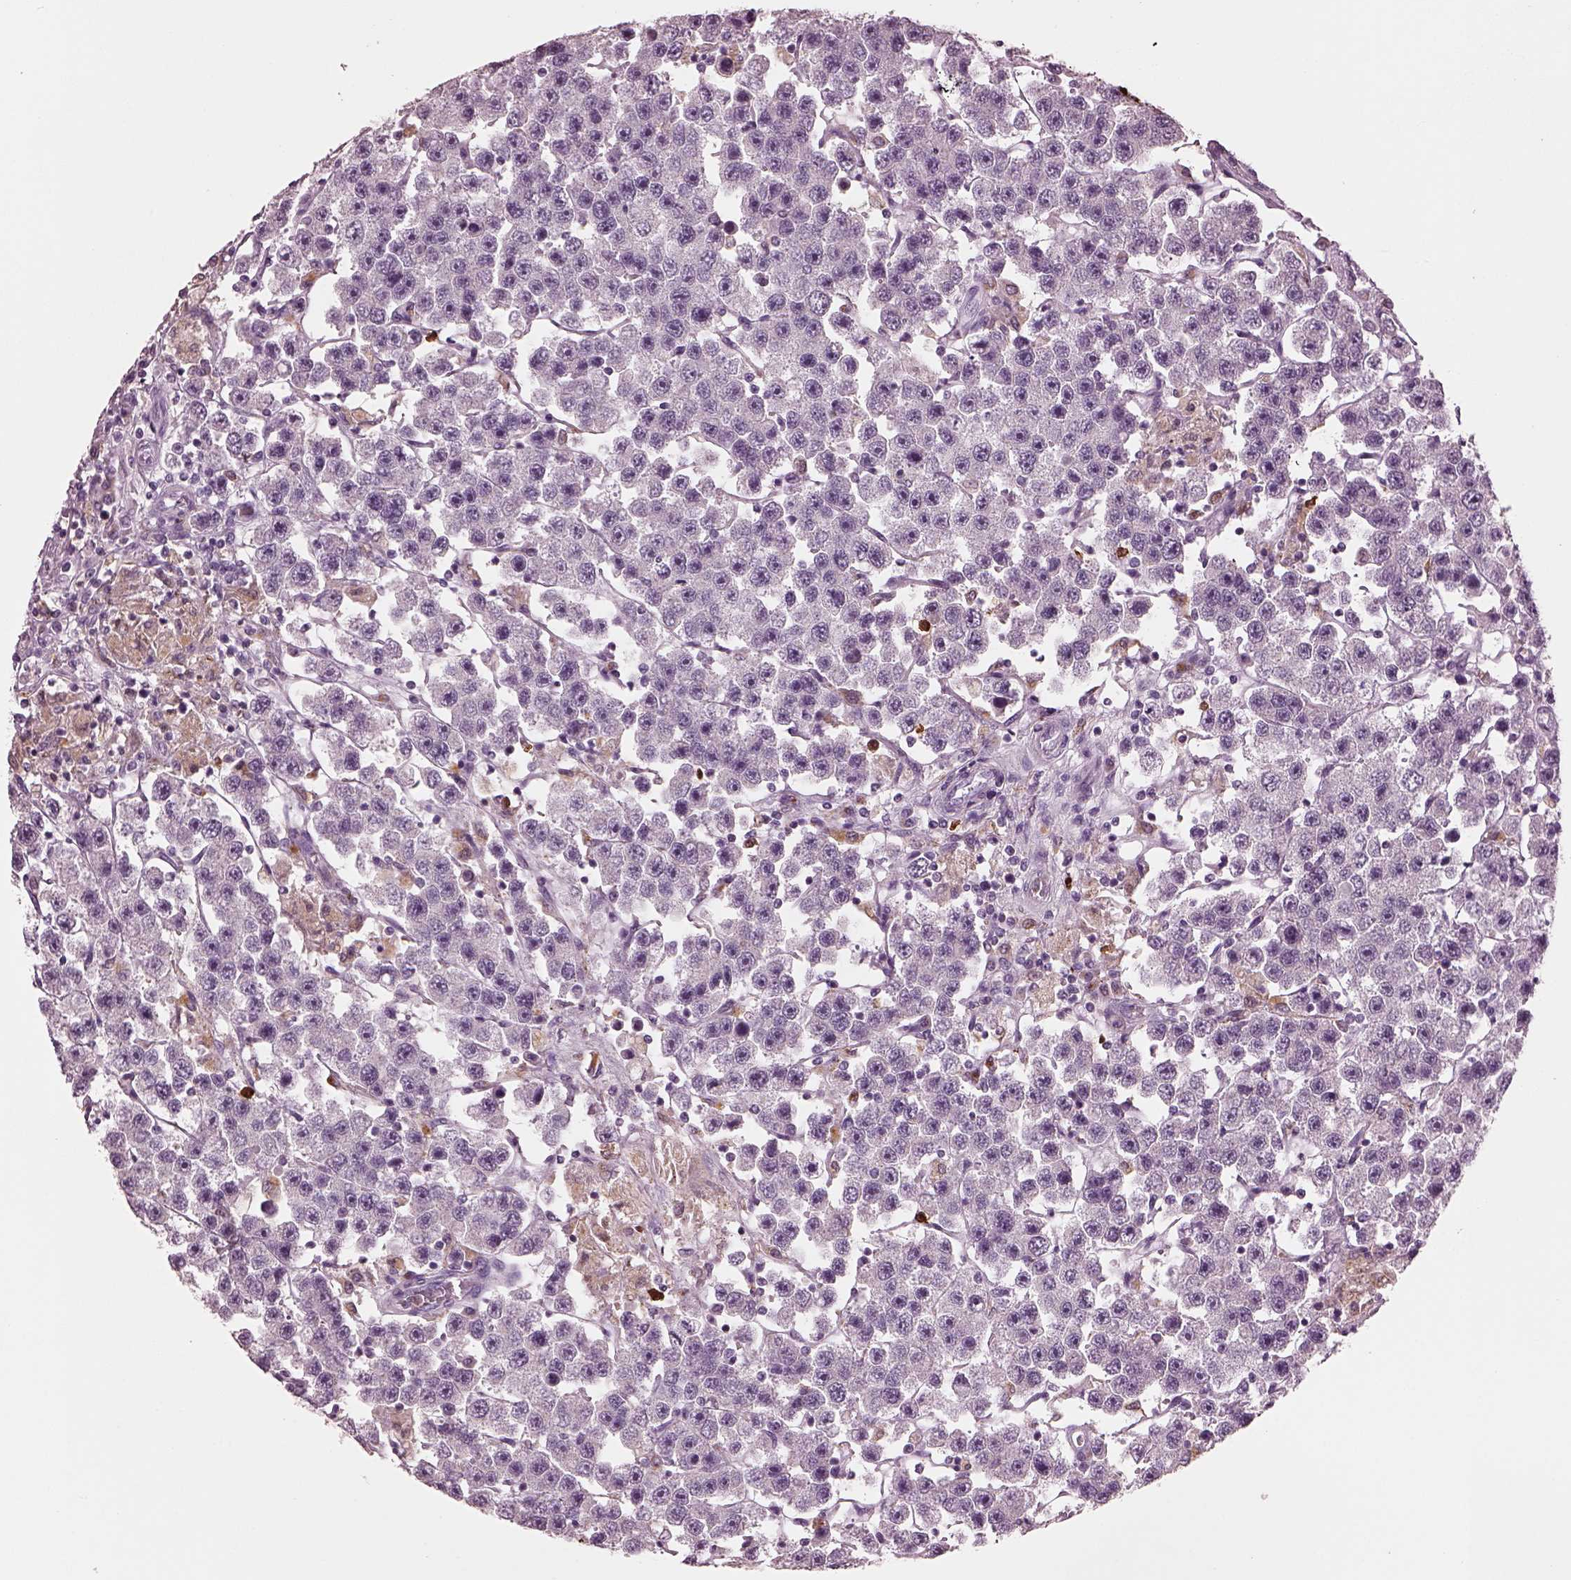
{"staining": {"intensity": "negative", "quantity": "none", "location": "none"}, "tissue": "testis cancer", "cell_type": "Tumor cells", "image_type": "cancer", "snomed": [{"axis": "morphology", "description": "Seminoma, NOS"}, {"axis": "topography", "description": "Testis"}], "caption": "This photomicrograph is of seminoma (testis) stained with IHC to label a protein in brown with the nuclei are counter-stained blue. There is no positivity in tumor cells.", "gene": "SLAMF8", "patient": {"sex": "male", "age": 45}}